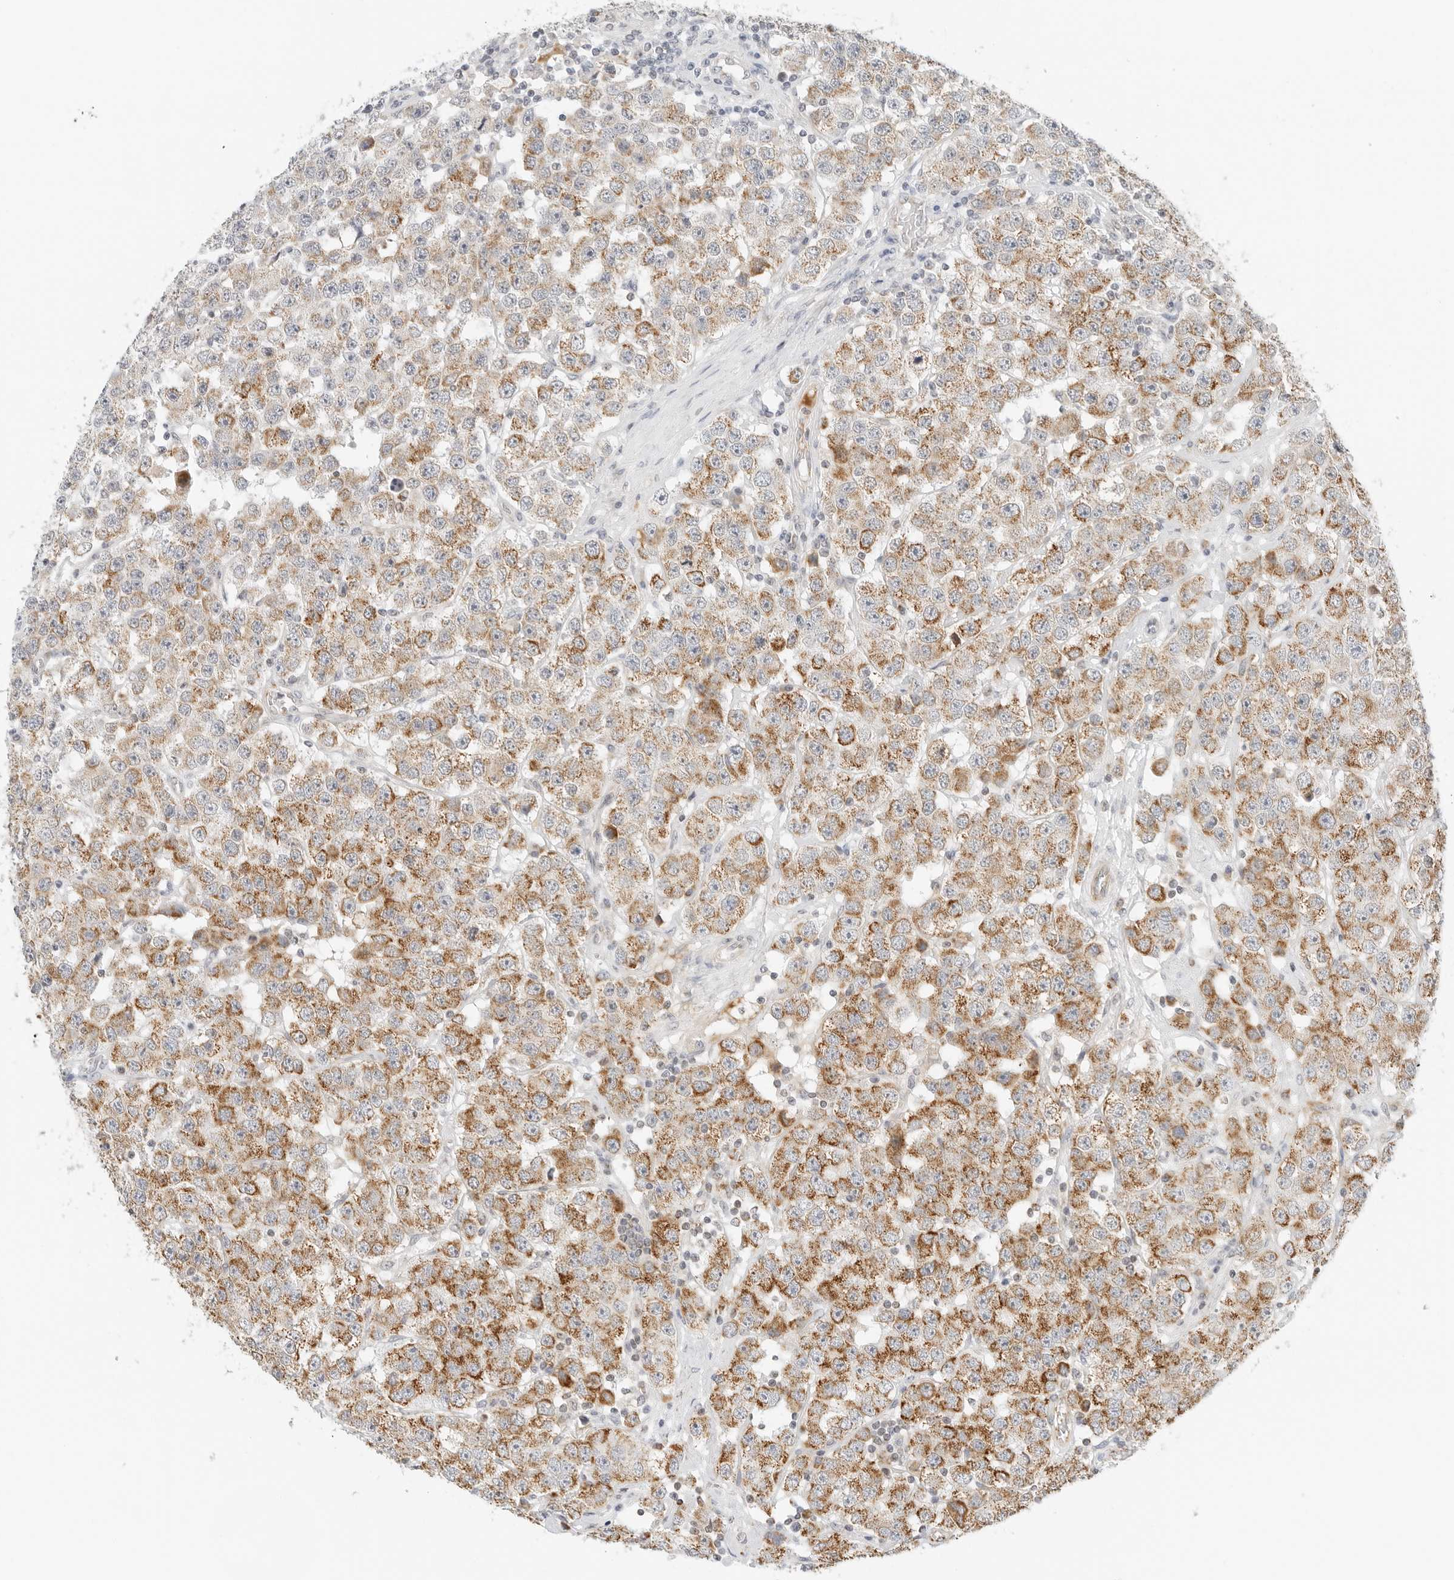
{"staining": {"intensity": "moderate", "quantity": ">75%", "location": "cytoplasmic/membranous"}, "tissue": "testis cancer", "cell_type": "Tumor cells", "image_type": "cancer", "snomed": [{"axis": "morphology", "description": "Seminoma, NOS"}, {"axis": "topography", "description": "Testis"}], "caption": "Moderate cytoplasmic/membranous staining is identified in about >75% of tumor cells in seminoma (testis).", "gene": "RC3H1", "patient": {"sex": "male", "age": 28}}